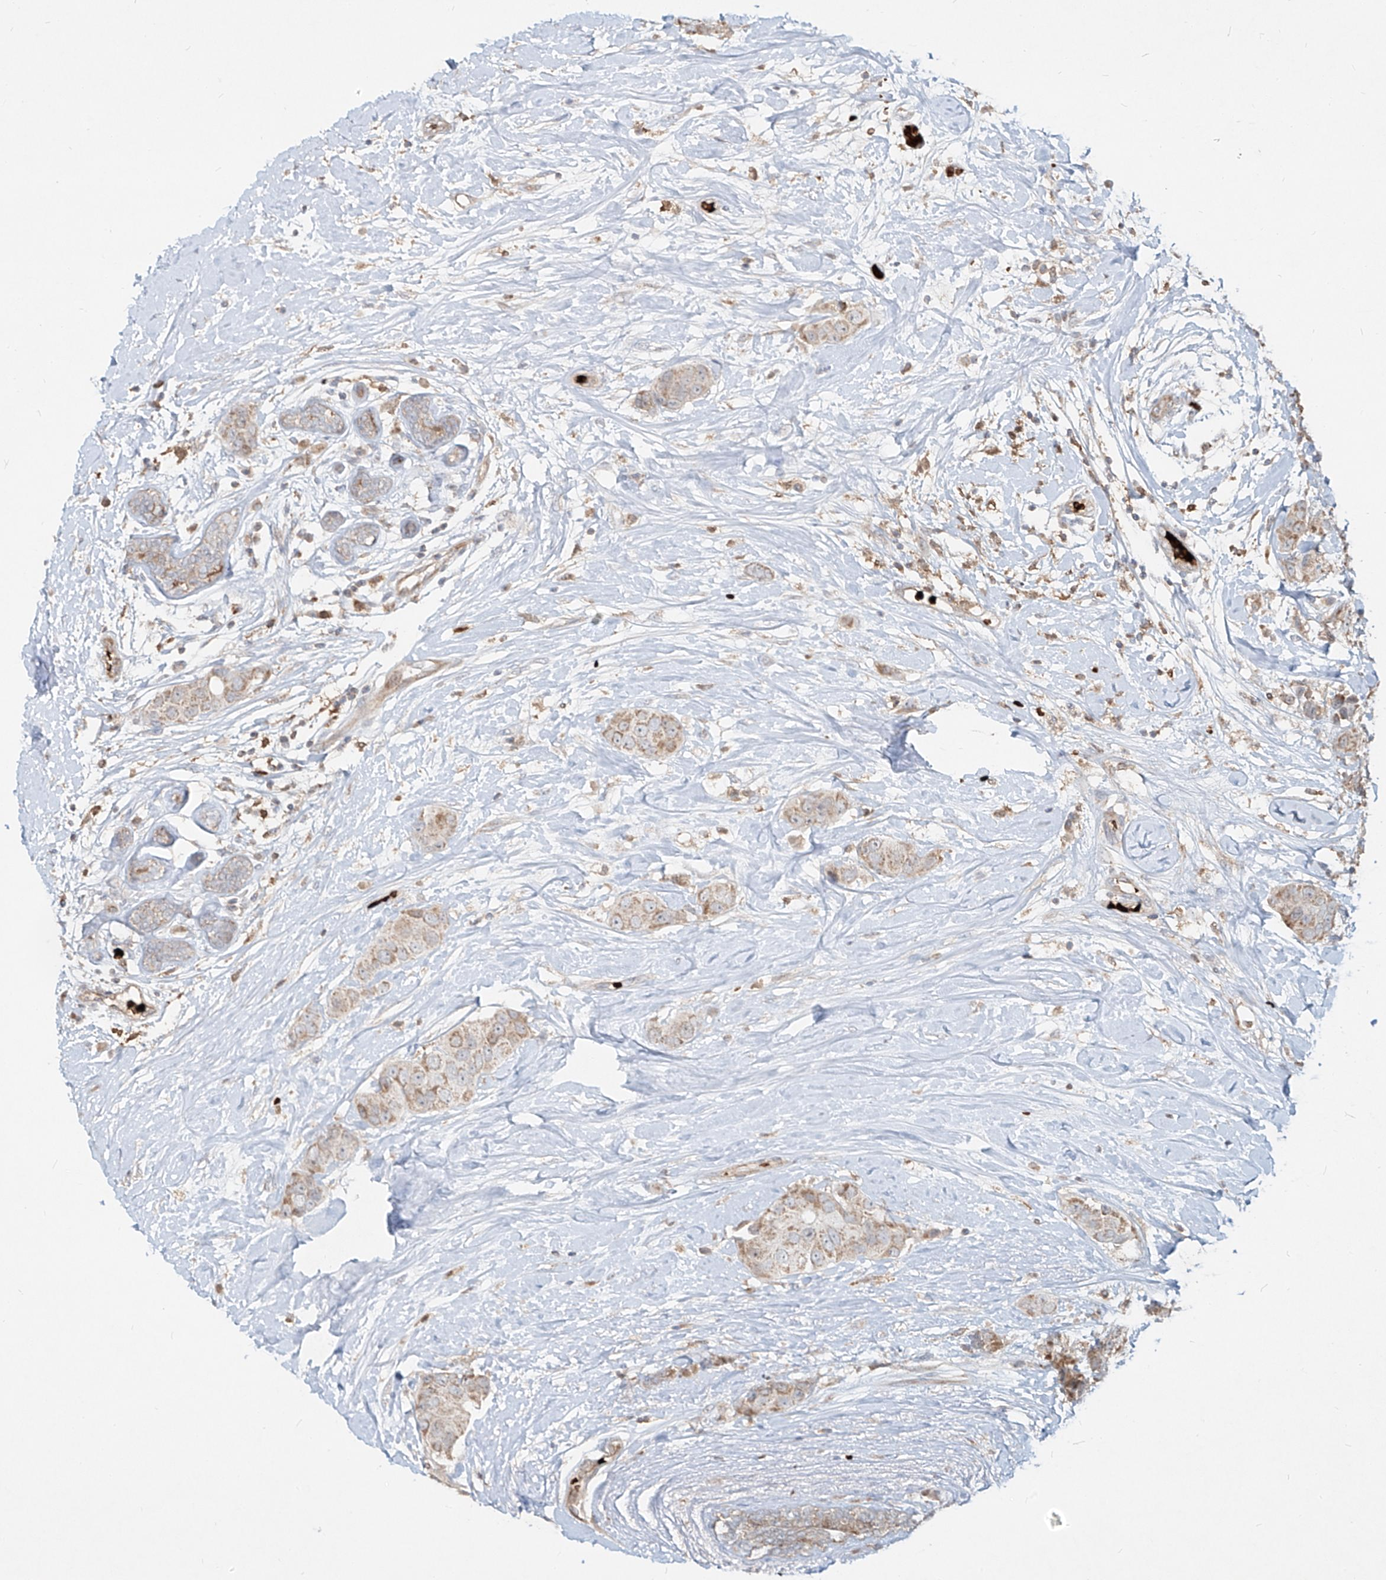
{"staining": {"intensity": "weak", "quantity": "25%-75%", "location": "cytoplasmic/membranous"}, "tissue": "breast cancer", "cell_type": "Tumor cells", "image_type": "cancer", "snomed": [{"axis": "morphology", "description": "Normal tissue, NOS"}, {"axis": "morphology", "description": "Duct carcinoma"}, {"axis": "topography", "description": "Breast"}], "caption": "An immunohistochemistry image of tumor tissue is shown. Protein staining in brown highlights weak cytoplasmic/membranous positivity in breast cancer (infiltrating ductal carcinoma) within tumor cells.", "gene": "FGD2", "patient": {"sex": "female", "age": 39}}